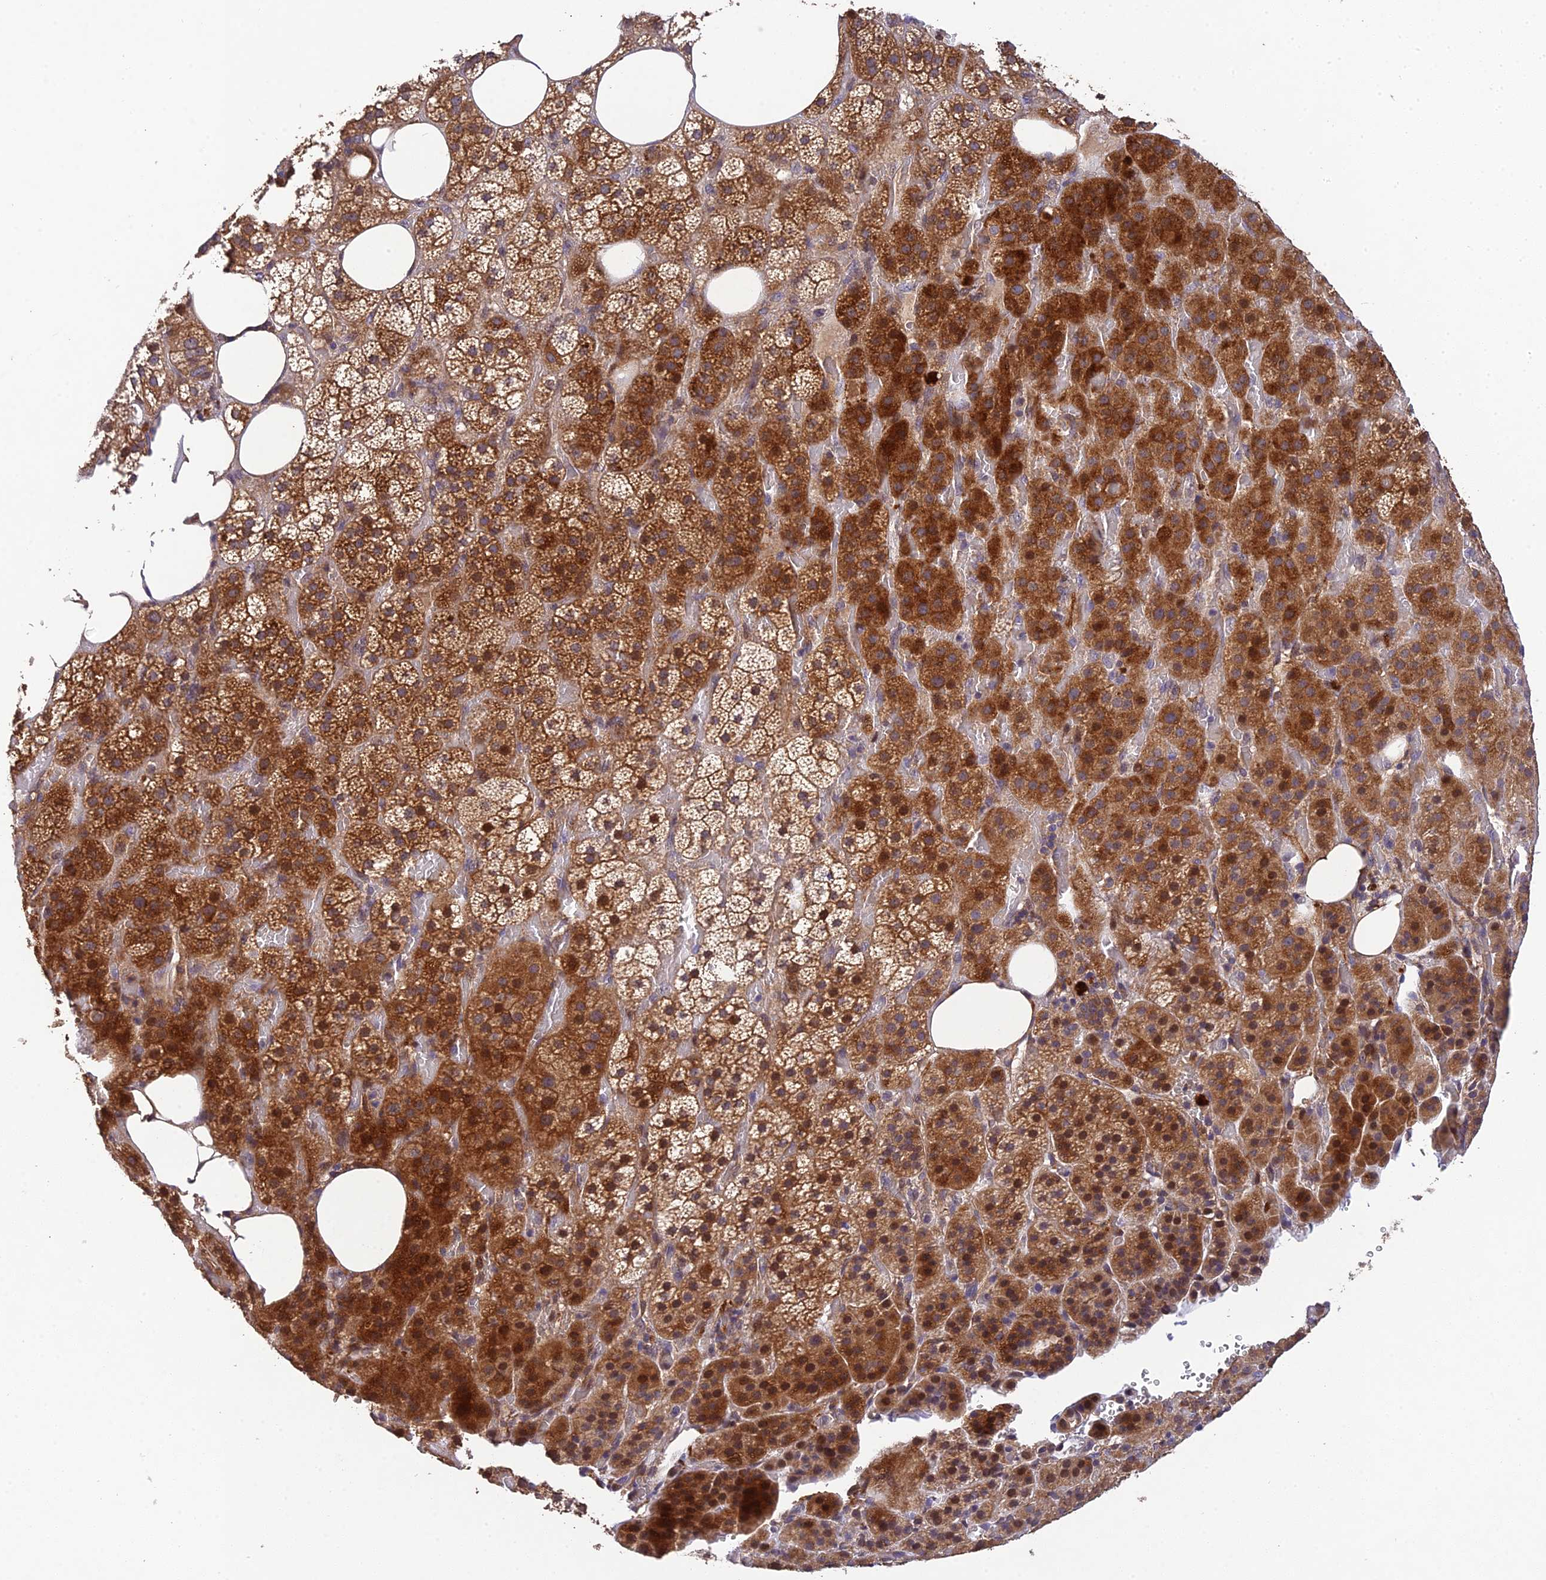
{"staining": {"intensity": "strong", "quantity": ">75%", "location": "cytoplasmic/membranous,nuclear"}, "tissue": "adrenal gland", "cell_type": "Glandular cells", "image_type": "normal", "snomed": [{"axis": "morphology", "description": "Normal tissue, NOS"}, {"axis": "topography", "description": "Adrenal gland"}], "caption": "DAB immunohistochemical staining of normal human adrenal gland demonstrates strong cytoplasmic/membranous,nuclear protein positivity in approximately >75% of glandular cells.", "gene": "DENND5B", "patient": {"sex": "female", "age": 59}}